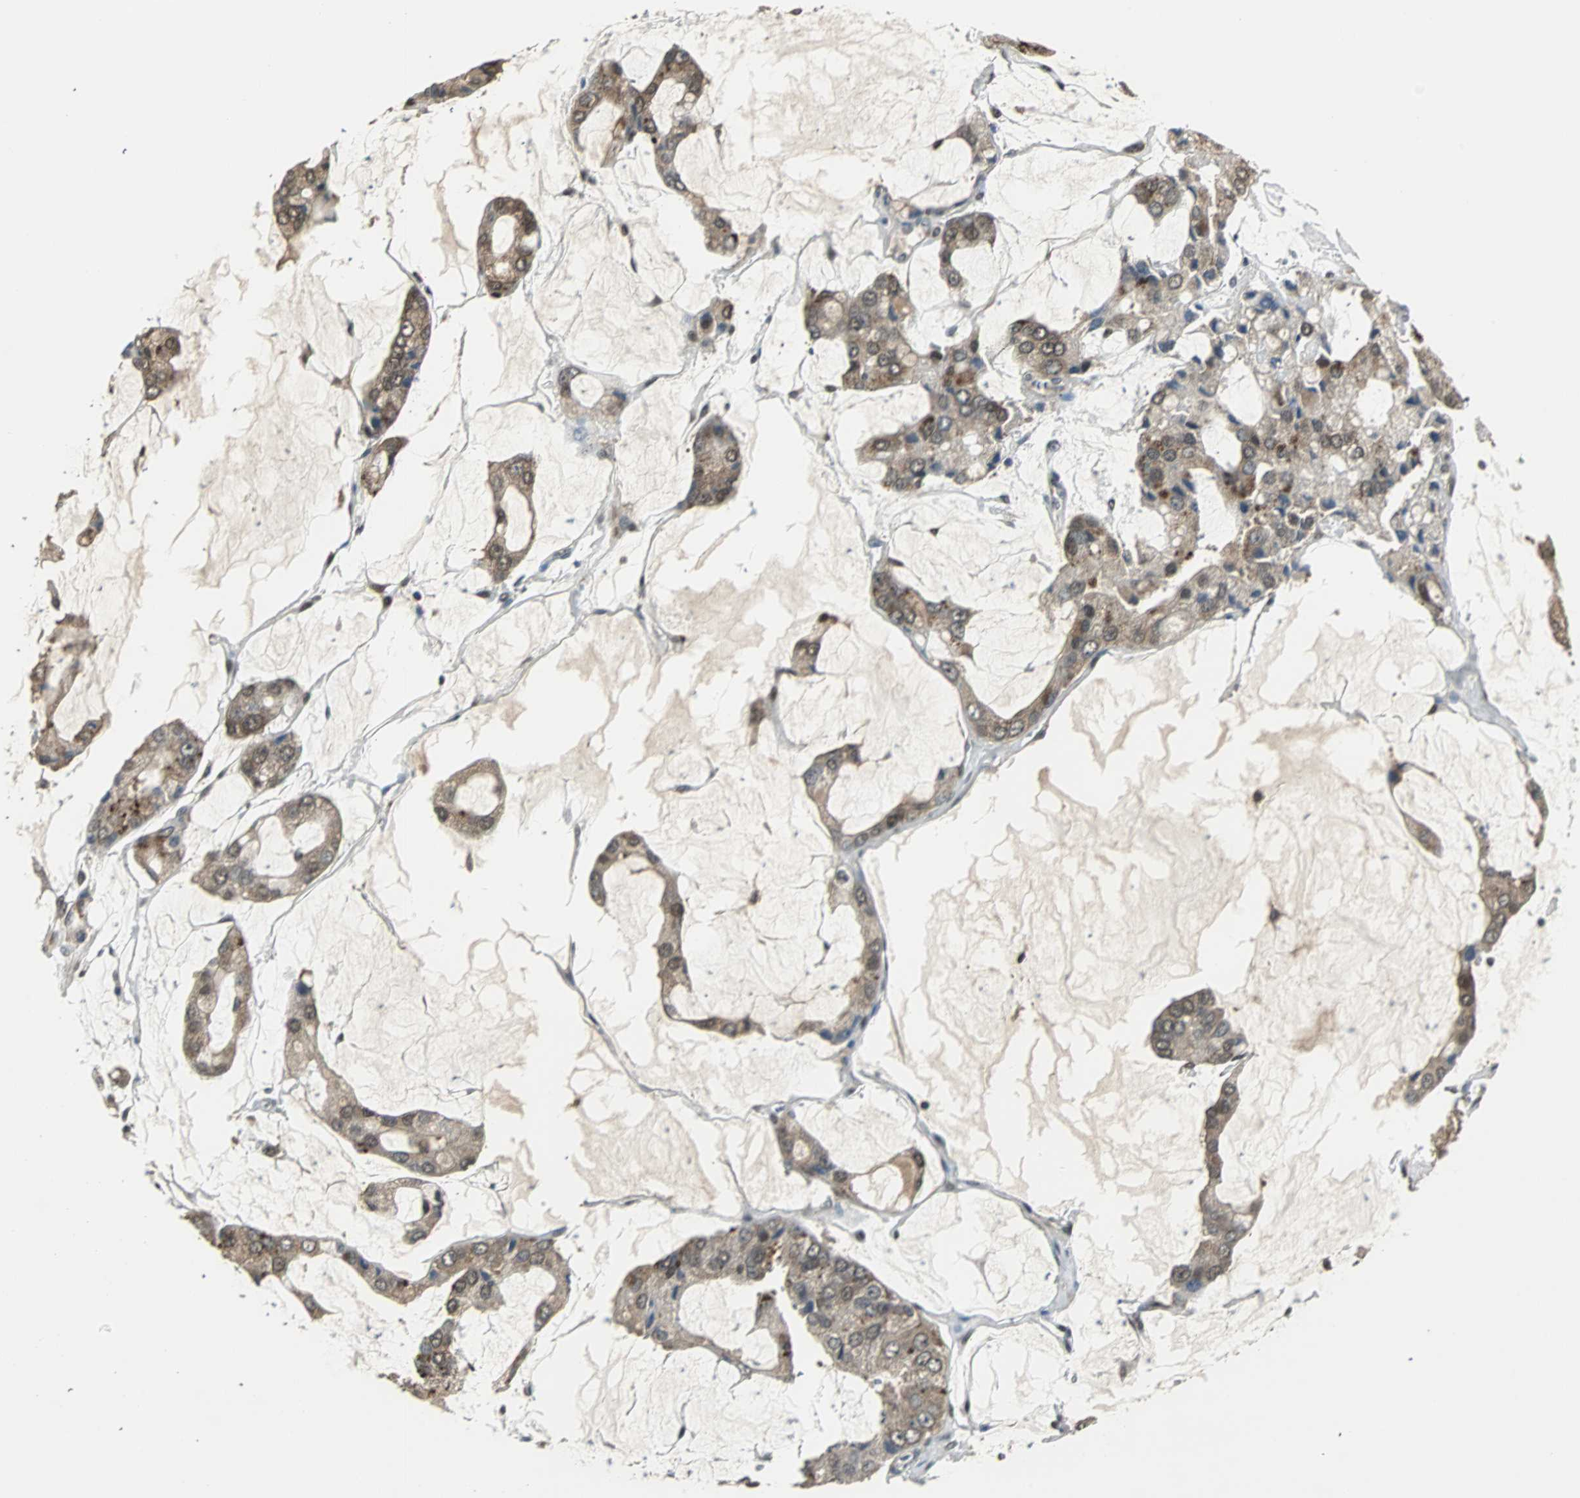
{"staining": {"intensity": "moderate", "quantity": ">75%", "location": "cytoplasmic/membranous,nuclear"}, "tissue": "prostate cancer", "cell_type": "Tumor cells", "image_type": "cancer", "snomed": [{"axis": "morphology", "description": "Adenocarcinoma, High grade"}, {"axis": "topography", "description": "Prostate"}], "caption": "The micrograph shows staining of prostate high-grade adenocarcinoma, revealing moderate cytoplasmic/membranous and nuclear protein positivity (brown color) within tumor cells.", "gene": "PLIN3", "patient": {"sex": "male", "age": 67}}